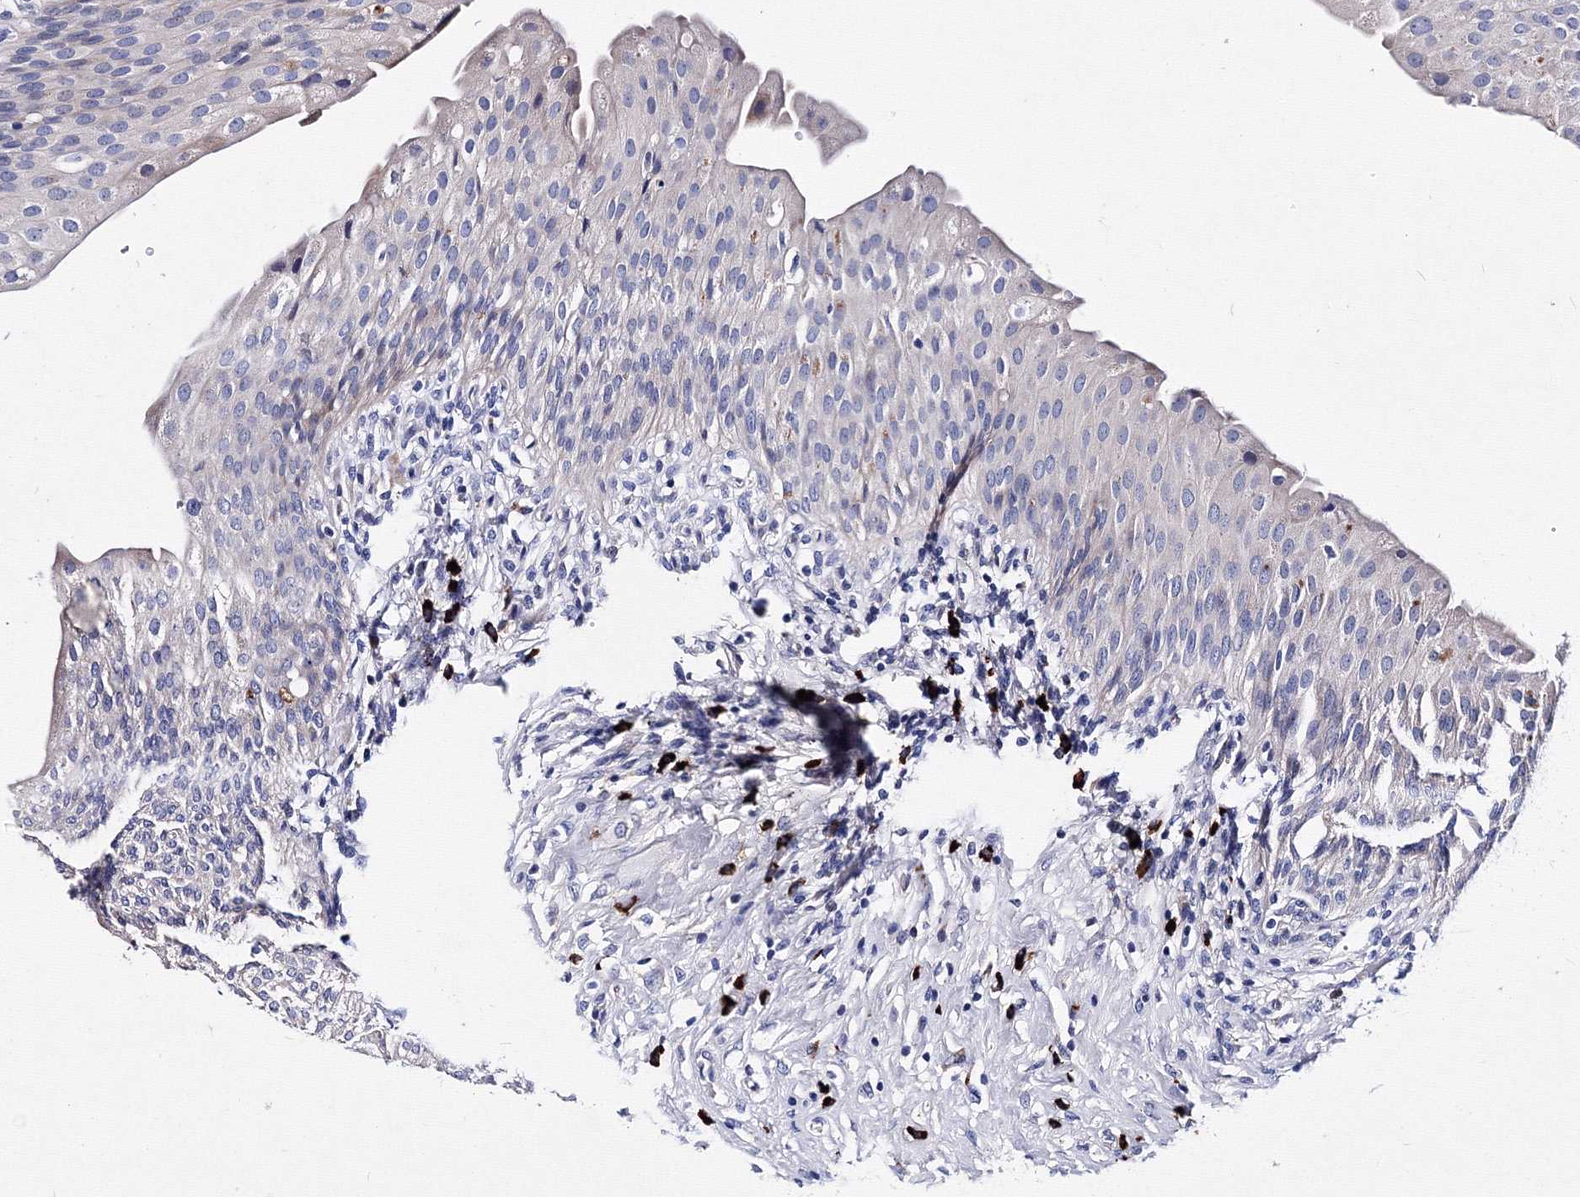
{"staining": {"intensity": "negative", "quantity": "none", "location": "none"}, "tissue": "urinary bladder", "cell_type": "Urothelial cells", "image_type": "normal", "snomed": [{"axis": "morphology", "description": "Normal tissue, NOS"}, {"axis": "morphology", "description": "Urothelial carcinoma, High grade"}, {"axis": "topography", "description": "Urinary bladder"}], "caption": "The immunohistochemistry (IHC) micrograph has no significant expression in urothelial cells of urinary bladder. (DAB IHC, high magnification).", "gene": "TRPM2", "patient": {"sex": "male", "age": 46}}